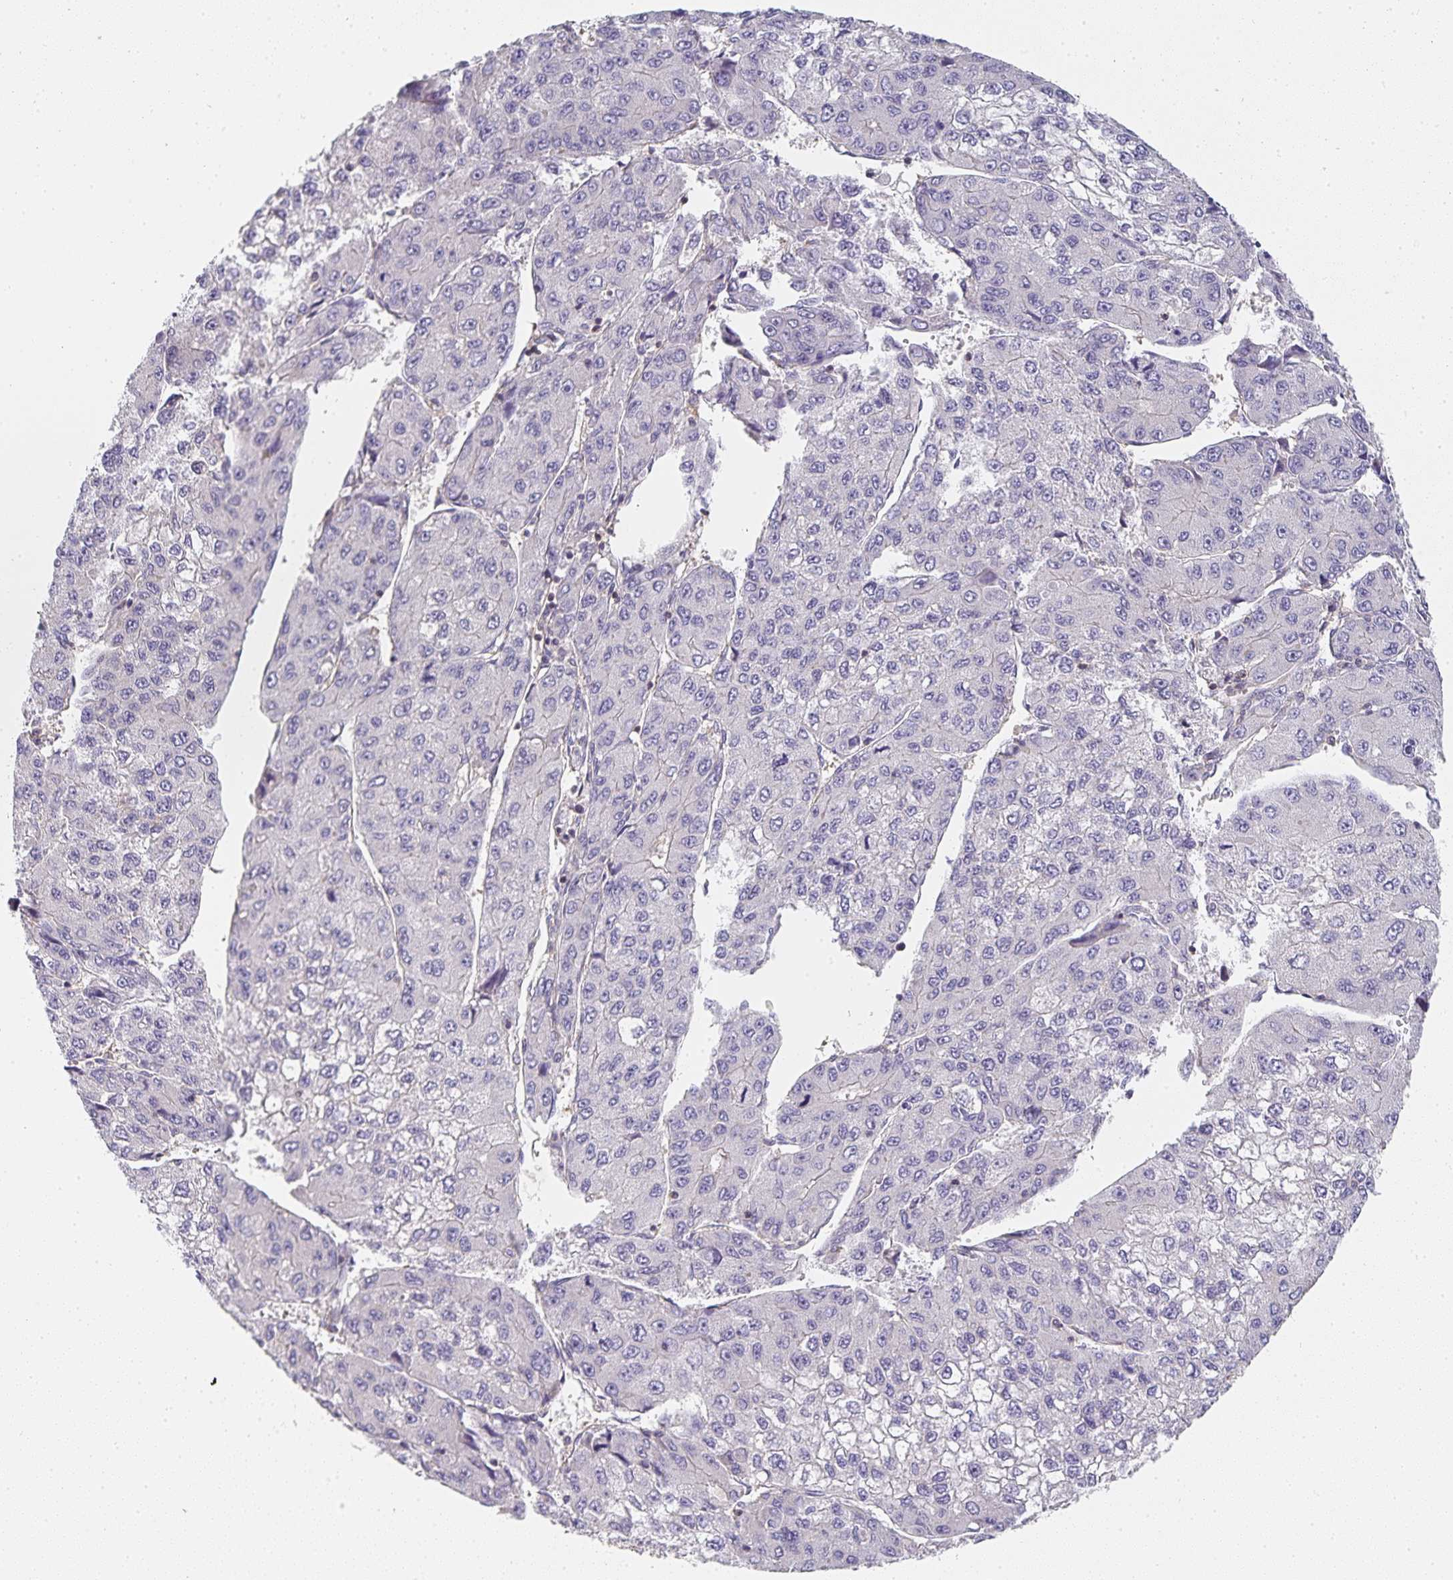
{"staining": {"intensity": "negative", "quantity": "none", "location": "none"}, "tissue": "liver cancer", "cell_type": "Tumor cells", "image_type": "cancer", "snomed": [{"axis": "morphology", "description": "Carcinoma, Hepatocellular, NOS"}, {"axis": "topography", "description": "Liver"}], "caption": "High magnification brightfield microscopy of liver cancer (hepatocellular carcinoma) stained with DAB (3,3'-diaminobenzidine) (brown) and counterstained with hematoxylin (blue): tumor cells show no significant expression.", "gene": "GATA3", "patient": {"sex": "female", "age": 66}}